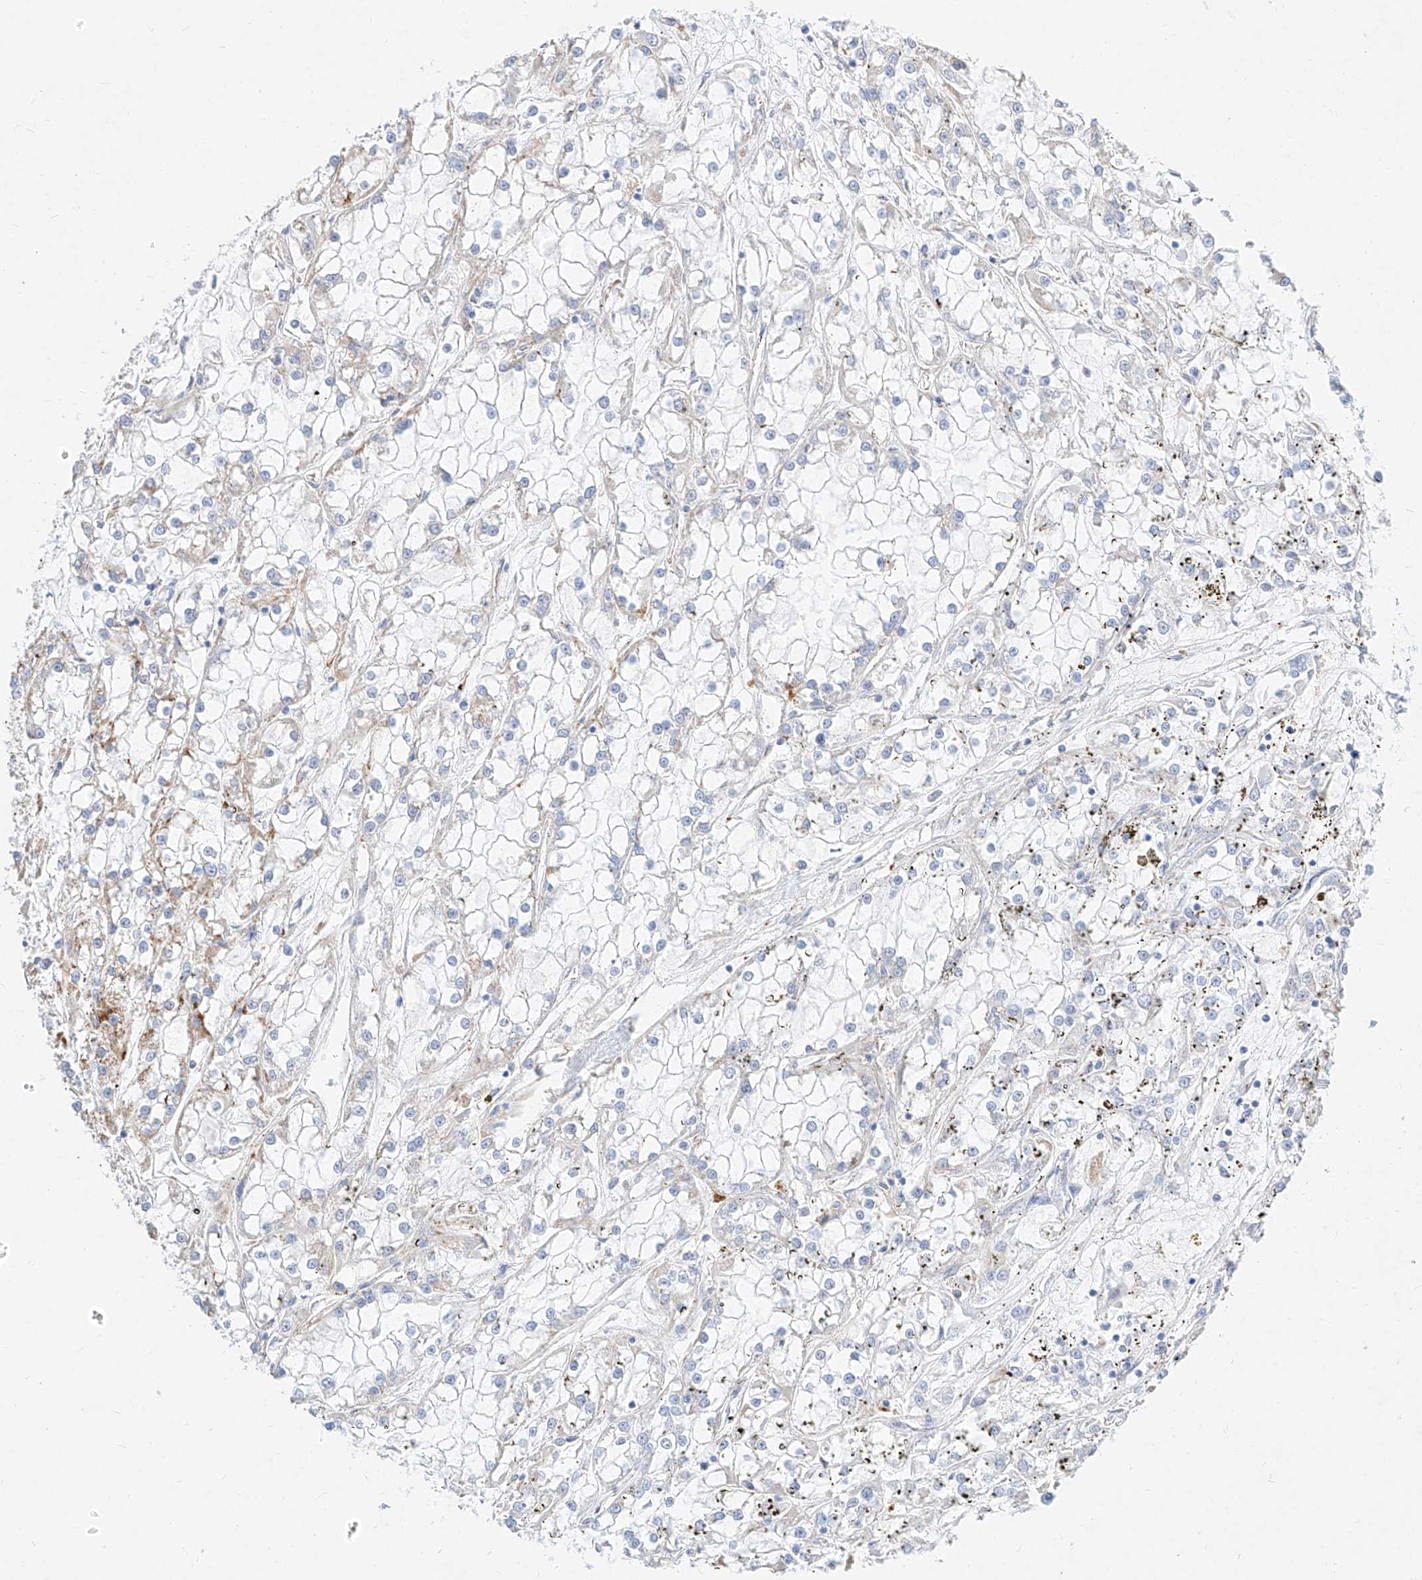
{"staining": {"intensity": "negative", "quantity": "none", "location": "none"}, "tissue": "renal cancer", "cell_type": "Tumor cells", "image_type": "cancer", "snomed": [{"axis": "morphology", "description": "Adenocarcinoma, NOS"}, {"axis": "topography", "description": "Kidney"}], "caption": "Renal cancer stained for a protein using immunohistochemistry displays no staining tumor cells.", "gene": "C6orf62", "patient": {"sex": "female", "age": 52}}